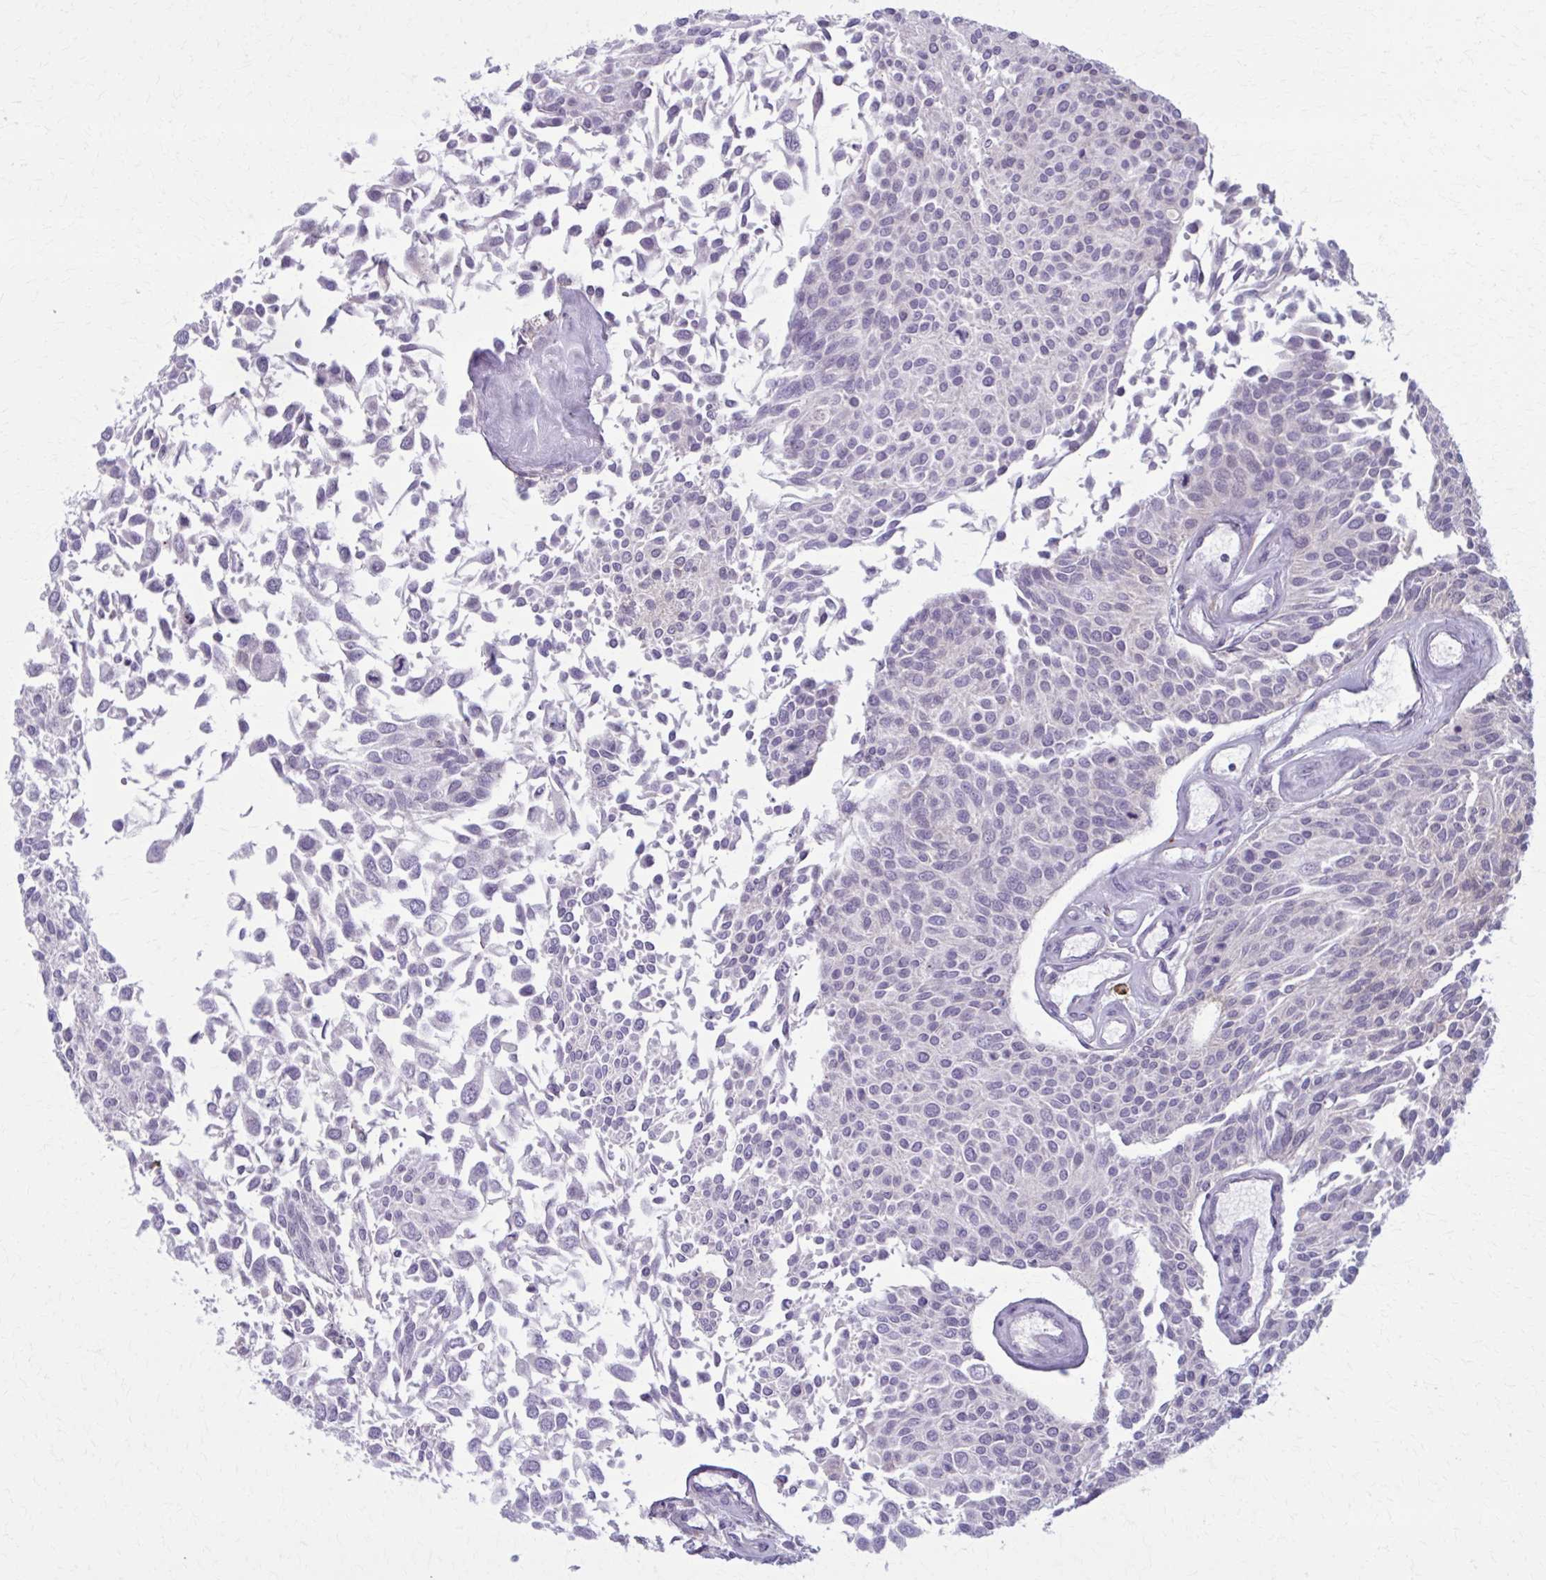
{"staining": {"intensity": "negative", "quantity": "none", "location": "none"}, "tissue": "urothelial cancer", "cell_type": "Tumor cells", "image_type": "cancer", "snomed": [{"axis": "morphology", "description": "Urothelial carcinoma, NOS"}, {"axis": "topography", "description": "Urinary bladder"}], "caption": "Image shows no protein positivity in tumor cells of transitional cell carcinoma tissue.", "gene": "NUMBL", "patient": {"sex": "male", "age": 55}}